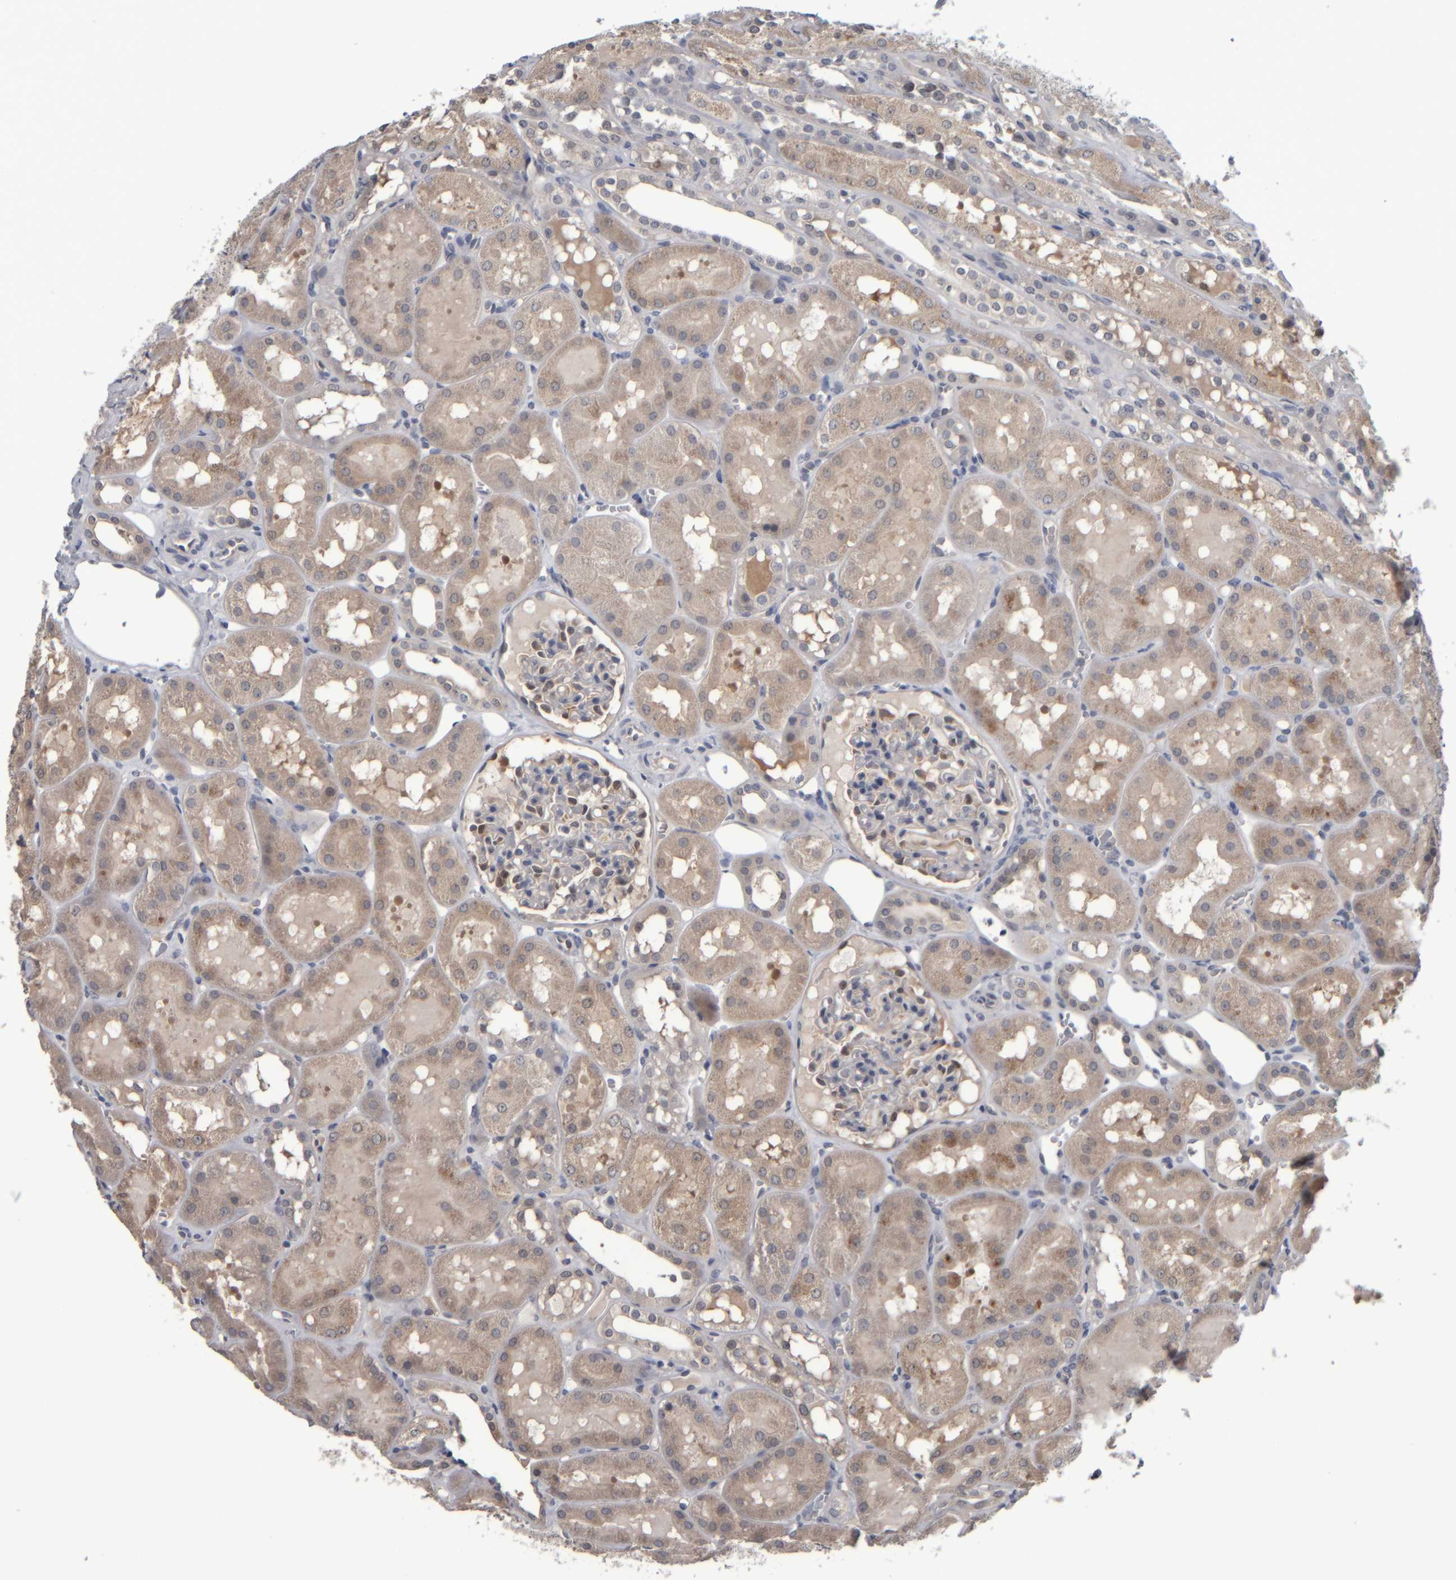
{"staining": {"intensity": "moderate", "quantity": "<25%", "location": "cytoplasmic/membranous,nuclear"}, "tissue": "kidney", "cell_type": "Cells in glomeruli", "image_type": "normal", "snomed": [{"axis": "morphology", "description": "Normal tissue, NOS"}, {"axis": "topography", "description": "Kidney"}, {"axis": "topography", "description": "Urinary bladder"}], "caption": "An immunohistochemistry photomicrograph of normal tissue is shown. Protein staining in brown shows moderate cytoplasmic/membranous,nuclear positivity in kidney within cells in glomeruli. The protein of interest is stained brown, and the nuclei are stained in blue (DAB IHC with brightfield microscopy, high magnification).", "gene": "COL14A1", "patient": {"sex": "male", "age": 16}}